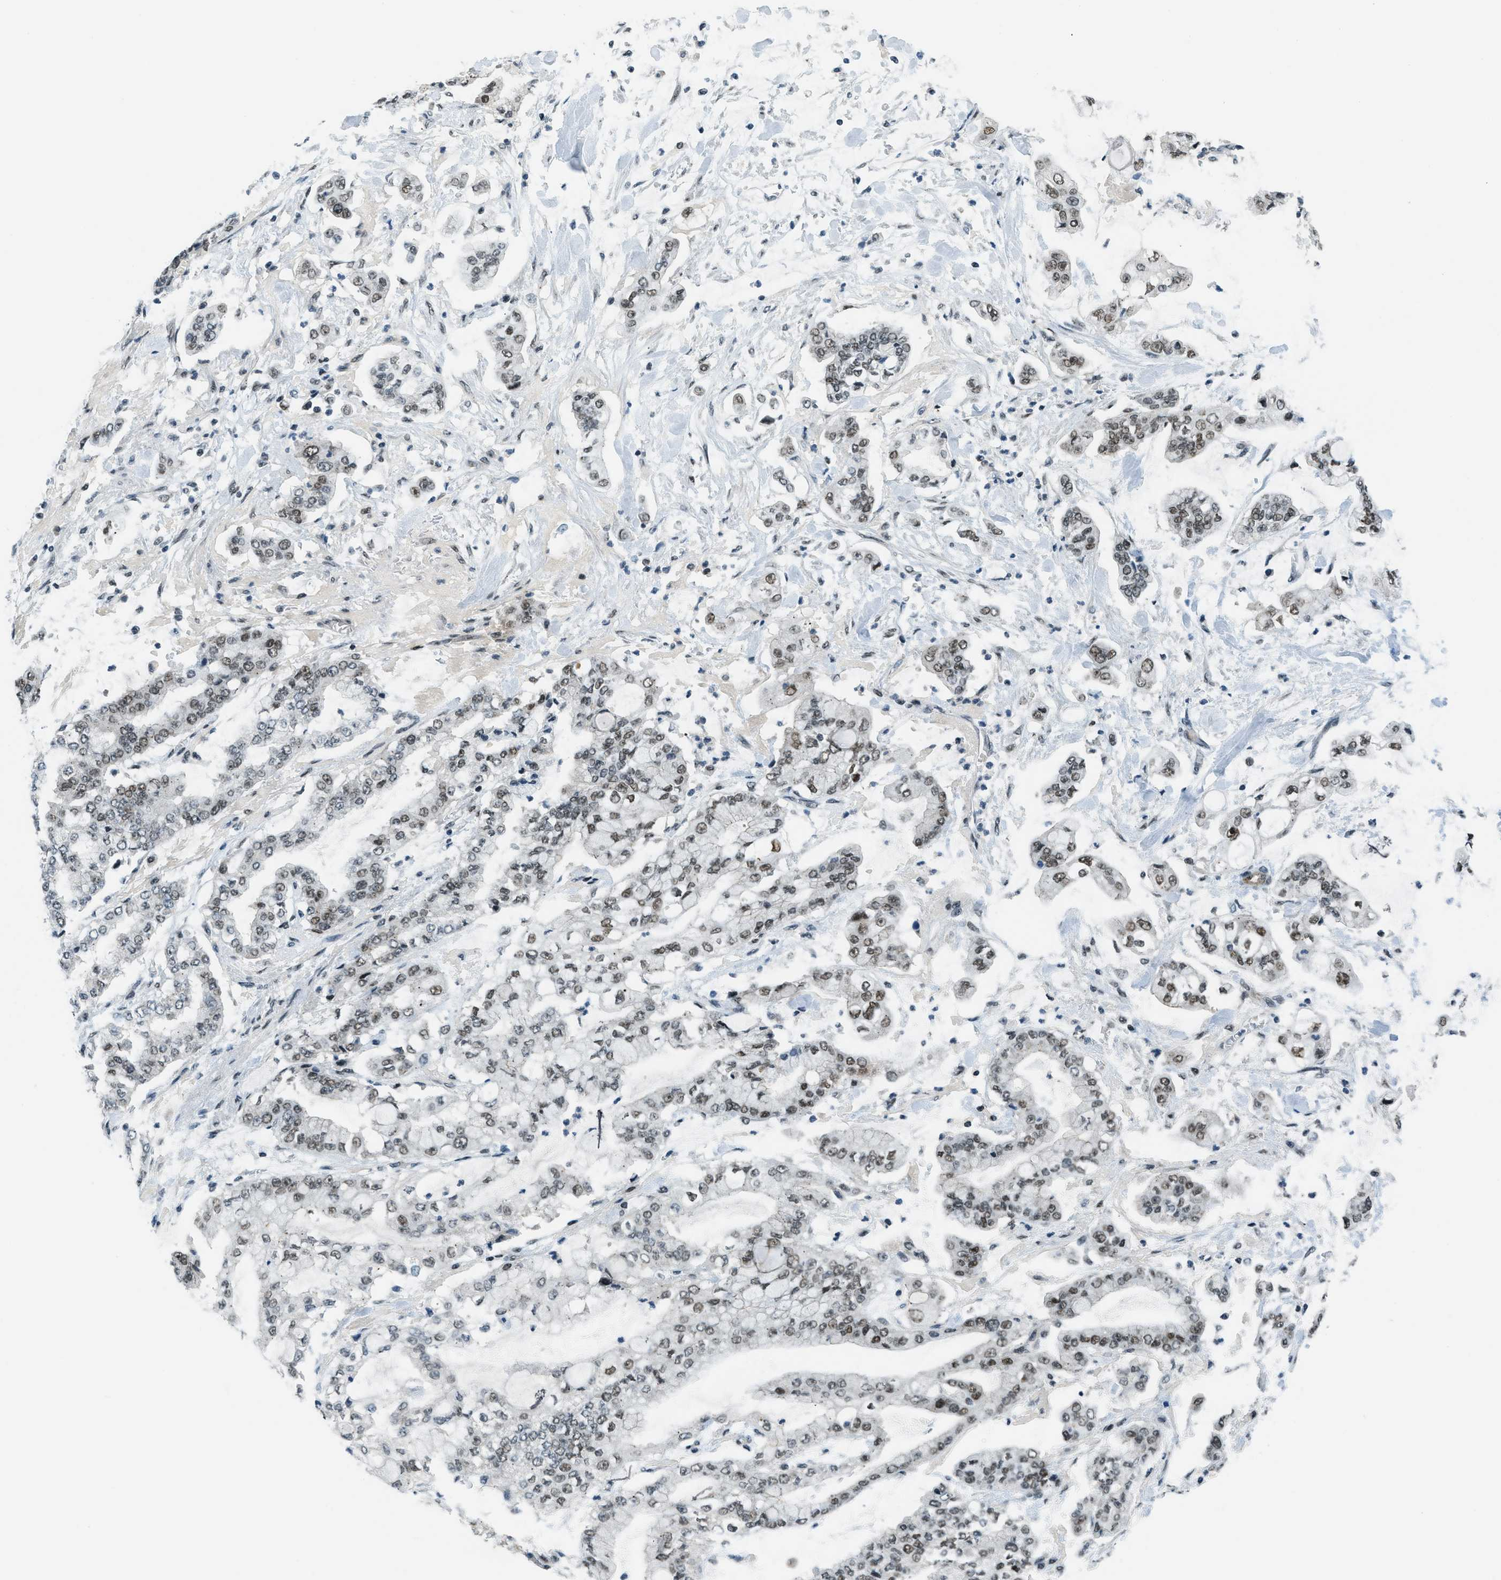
{"staining": {"intensity": "weak", "quantity": "25%-75%", "location": "nuclear"}, "tissue": "stomach cancer", "cell_type": "Tumor cells", "image_type": "cancer", "snomed": [{"axis": "morphology", "description": "Normal tissue, NOS"}, {"axis": "morphology", "description": "Adenocarcinoma, NOS"}, {"axis": "topography", "description": "Stomach, upper"}, {"axis": "topography", "description": "Stomach"}], "caption": "Immunohistochemistry of stomach cancer (adenocarcinoma) exhibits low levels of weak nuclear staining in about 25%-75% of tumor cells.", "gene": "KLF6", "patient": {"sex": "male", "age": 76}}